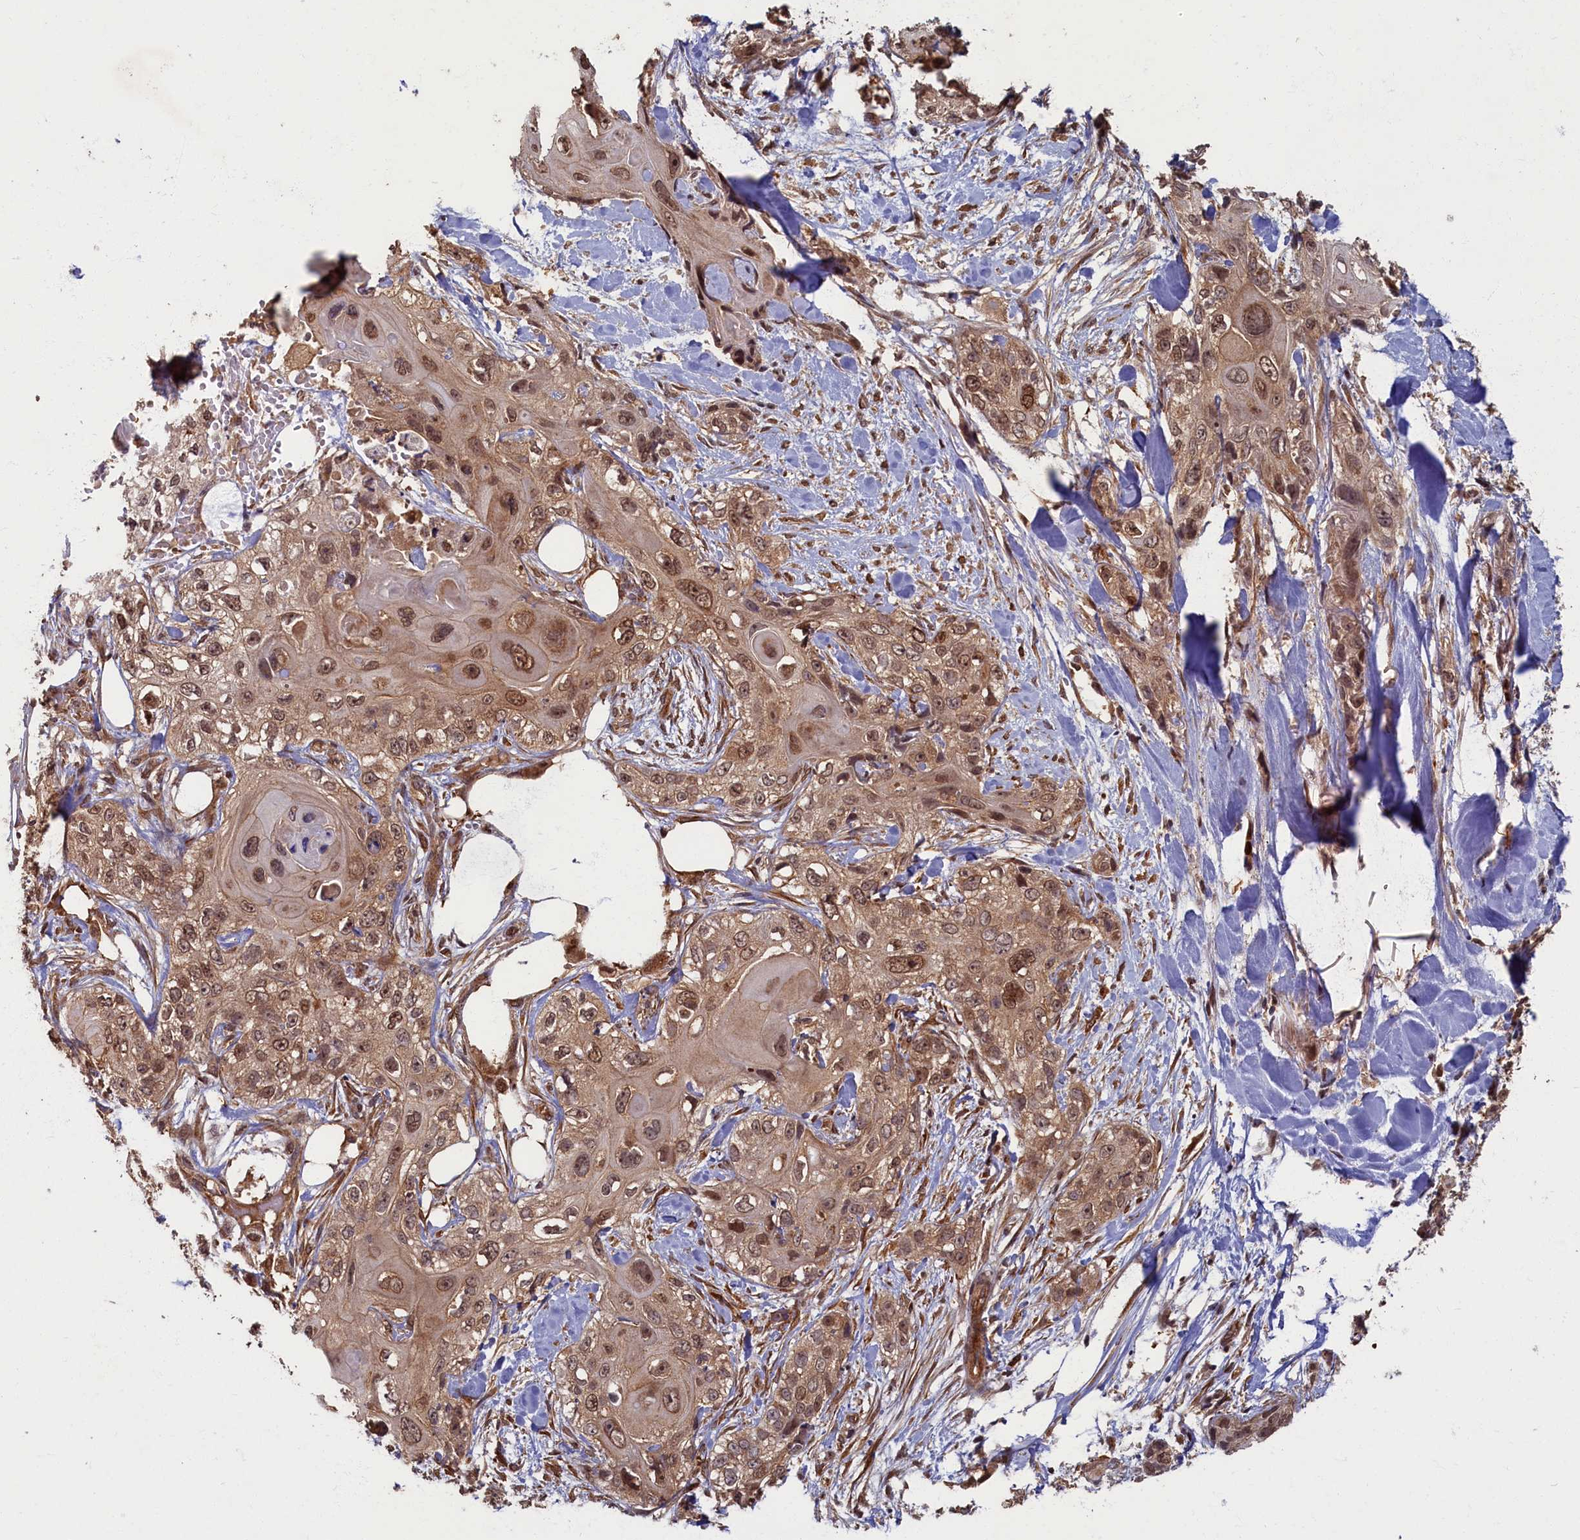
{"staining": {"intensity": "moderate", "quantity": ">75%", "location": "cytoplasmic/membranous,nuclear"}, "tissue": "skin cancer", "cell_type": "Tumor cells", "image_type": "cancer", "snomed": [{"axis": "morphology", "description": "Normal tissue, NOS"}, {"axis": "morphology", "description": "Squamous cell carcinoma, NOS"}, {"axis": "topography", "description": "Skin"}], "caption": "A high-resolution photomicrograph shows immunohistochemistry staining of skin squamous cell carcinoma, which displays moderate cytoplasmic/membranous and nuclear positivity in about >75% of tumor cells.", "gene": "BRCA1", "patient": {"sex": "male", "age": 72}}